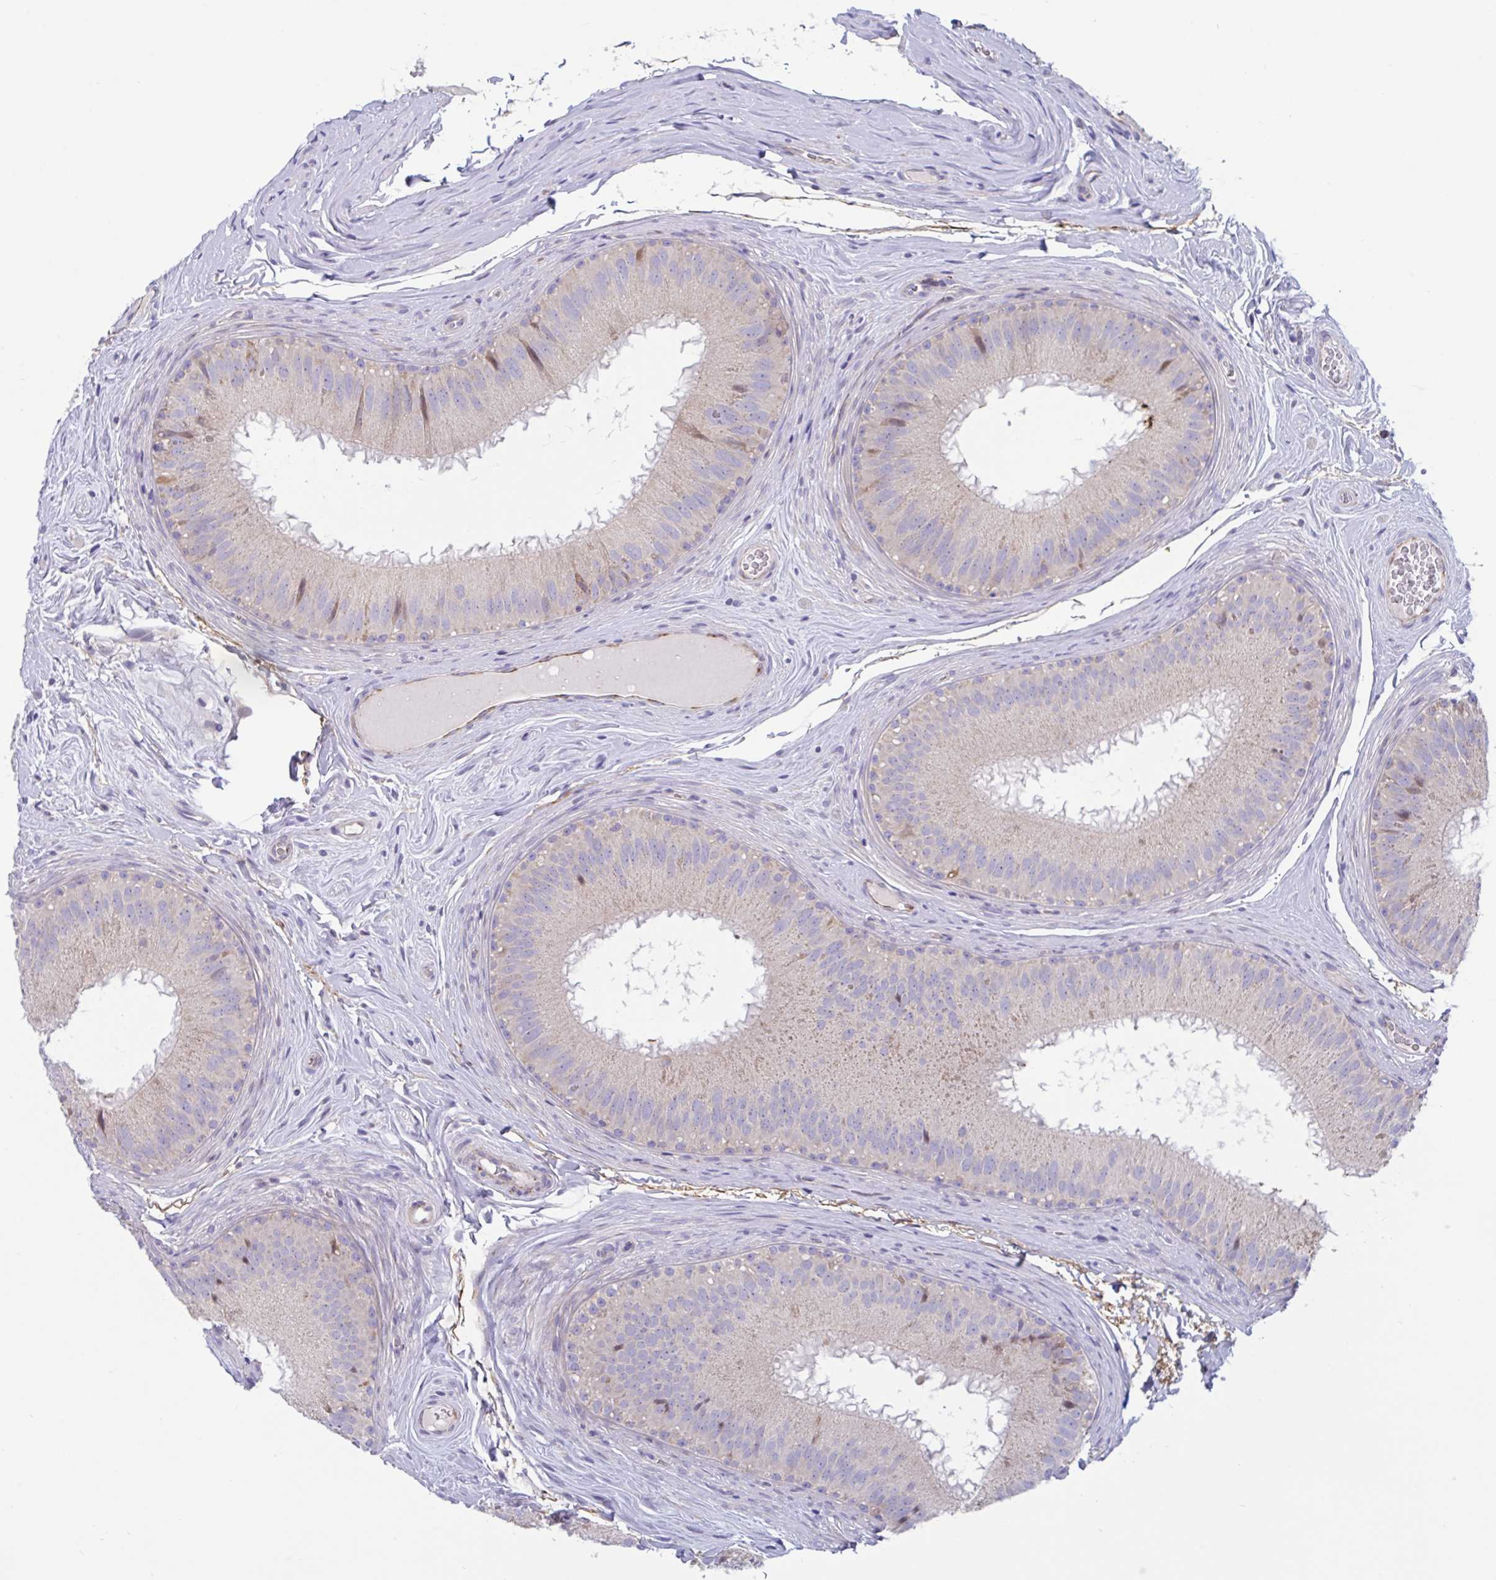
{"staining": {"intensity": "weak", "quantity": "<25%", "location": "cytoplasmic/membranous"}, "tissue": "epididymis", "cell_type": "Glandular cells", "image_type": "normal", "snomed": [{"axis": "morphology", "description": "Normal tissue, NOS"}, {"axis": "topography", "description": "Epididymis"}], "caption": "Epididymis stained for a protein using IHC displays no positivity glandular cells.", "gene": "IL37", "patient": {"sex": "male", "age": 44}}